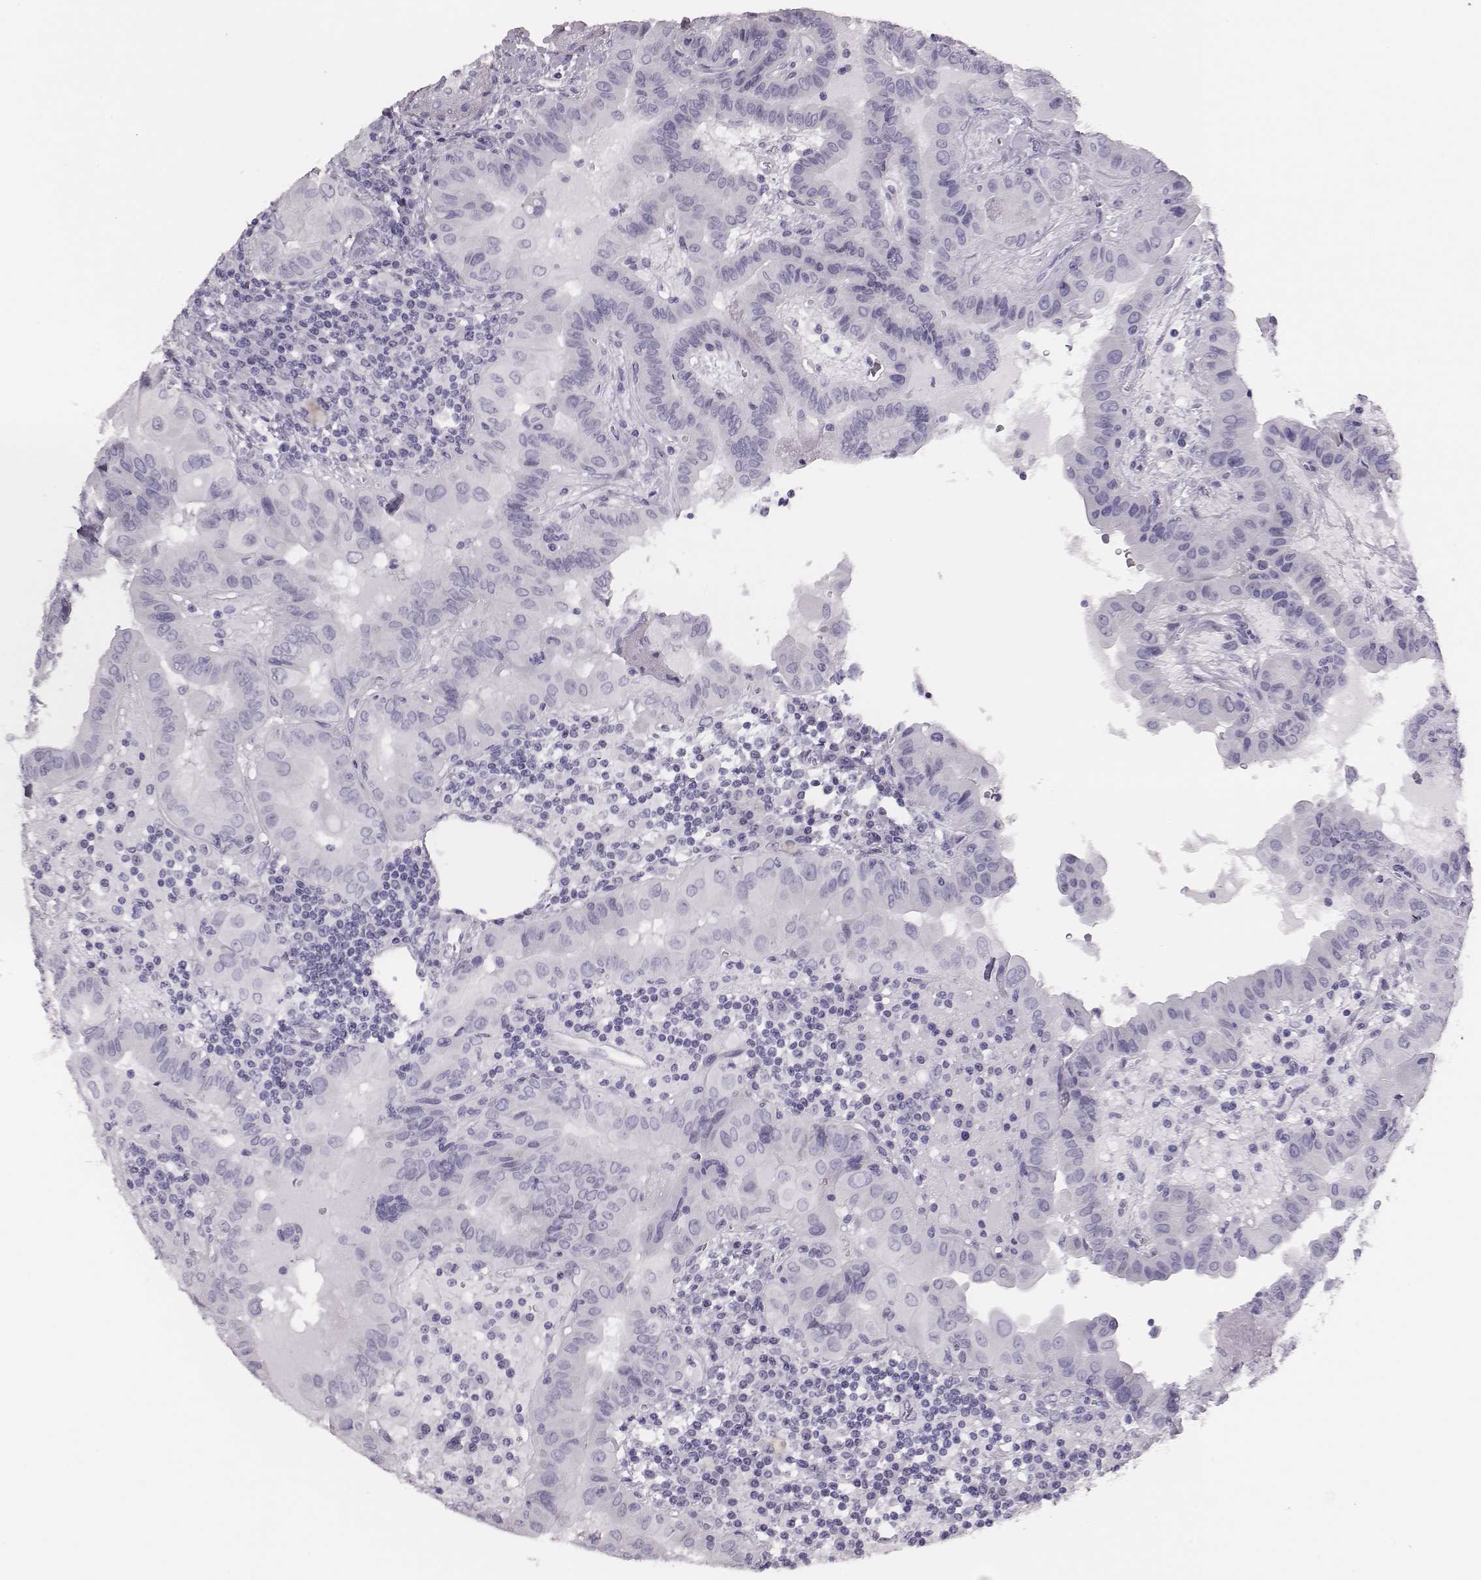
{"staining": {"intensity": "negative", "quantity": "none", "location": "none"}, "tissue": "thyroid cancer", "cell_type": "Tumor cells", "image_type": "cancer", "snomed": [{"axis": "morphology", "description": "Papillary adenocarcinoma, NOS"}, {"axis": "topography", "description": "Thyroid gland"}], "caption": "Immunohistochemistry (IHC) image of neoplastic tissue: thyroid cancer (papillary adenocarcinoma) stained with DAB shows no significant protein staining in tumor cells.", "gene": "H1-6", "patient": {"sex": "female", "age": 37}}